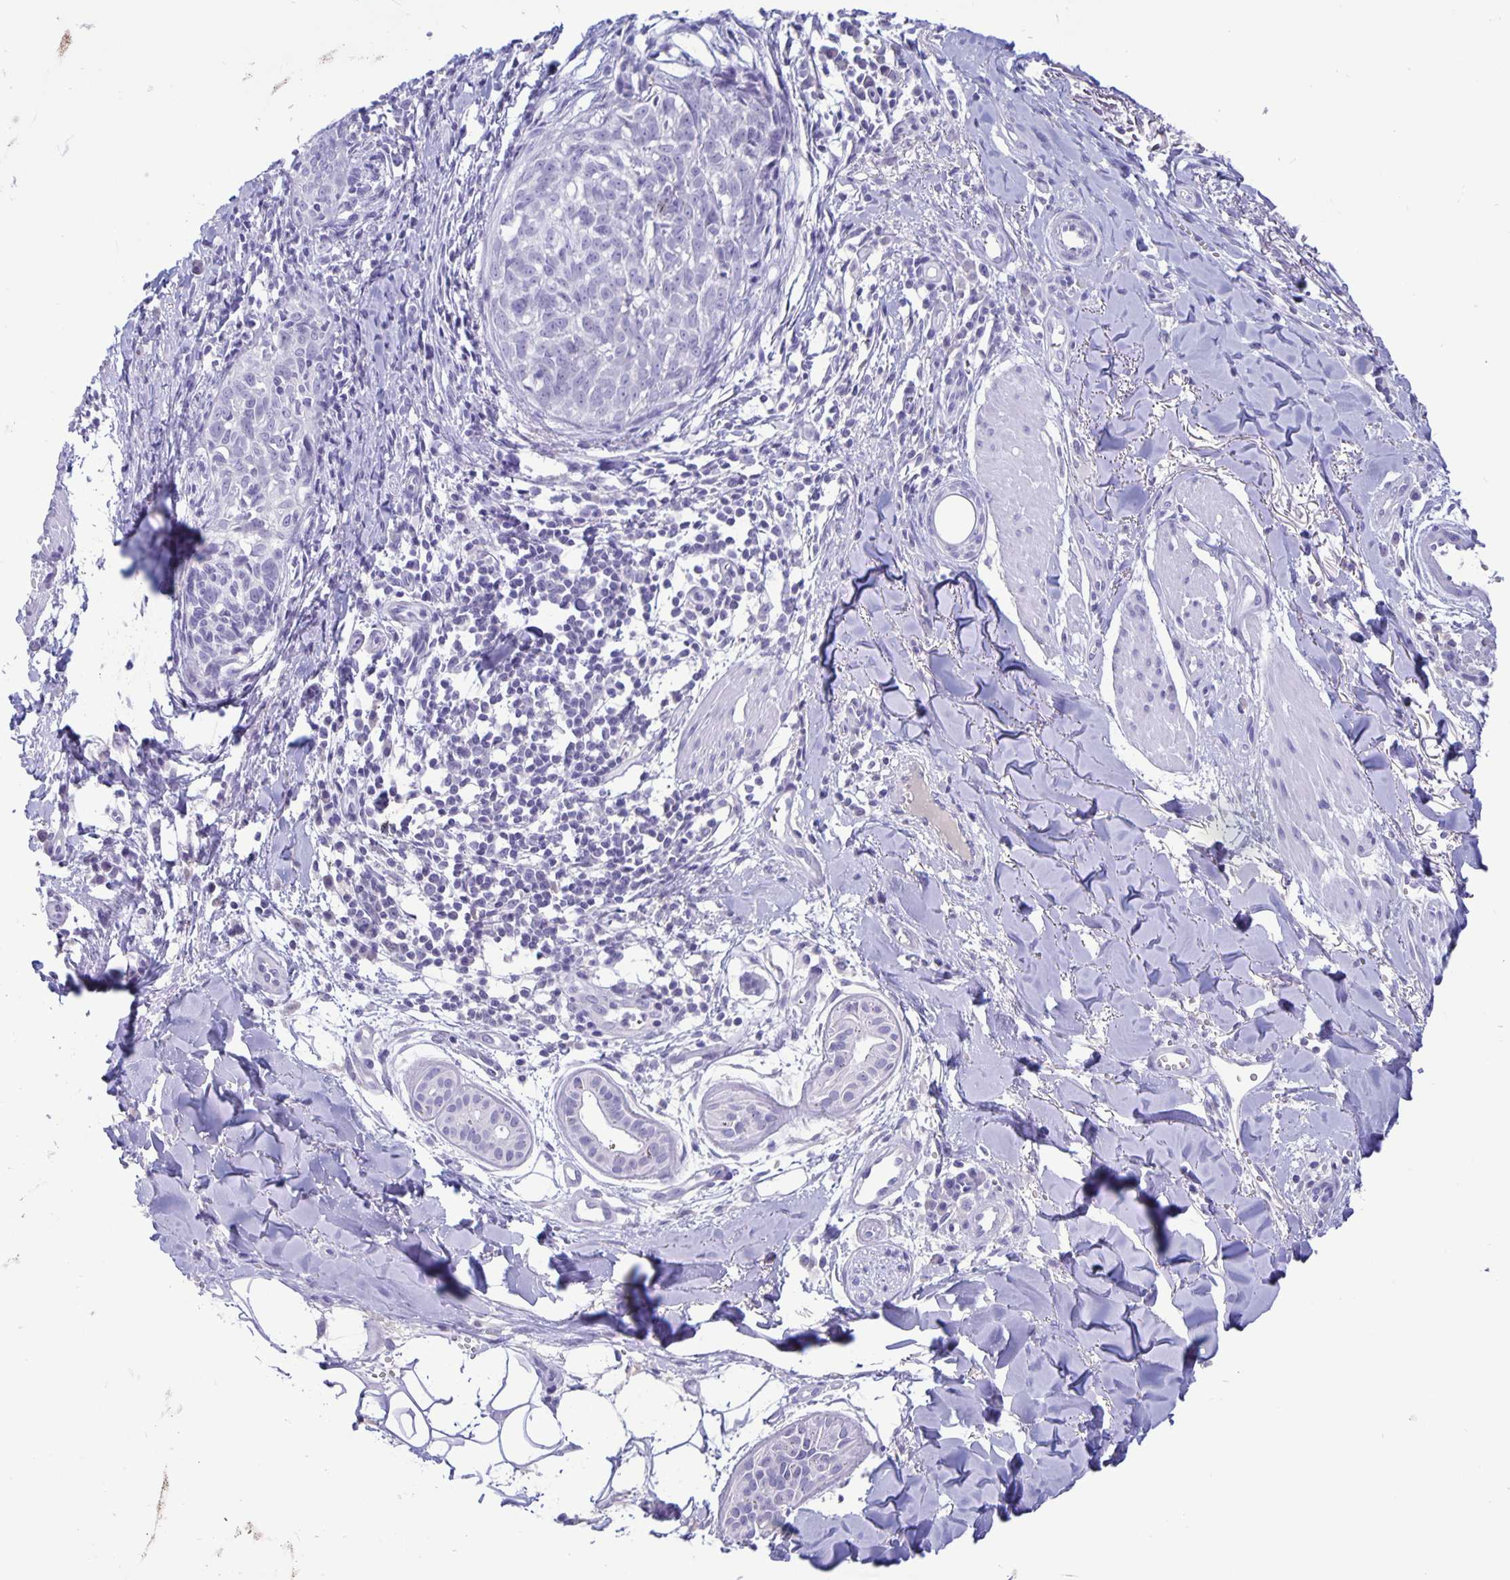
{"staining": {"intensity": "negative", "quantity": "none", "location": "none"}, "tissue": "melanoma", "cell_type": "Tumor cells", "image_type": "cancer", "snomed": [{"axis": "morphology", "description": "Malignant melanoma, NOS"}, {"axis": "topography", "description": "Skin"}], "caption": "Tumor cells are negative for protein expression in human malignant melanoma.", "gene": "BPIFA3", "patient": {"sex": "male", "age": 48}}